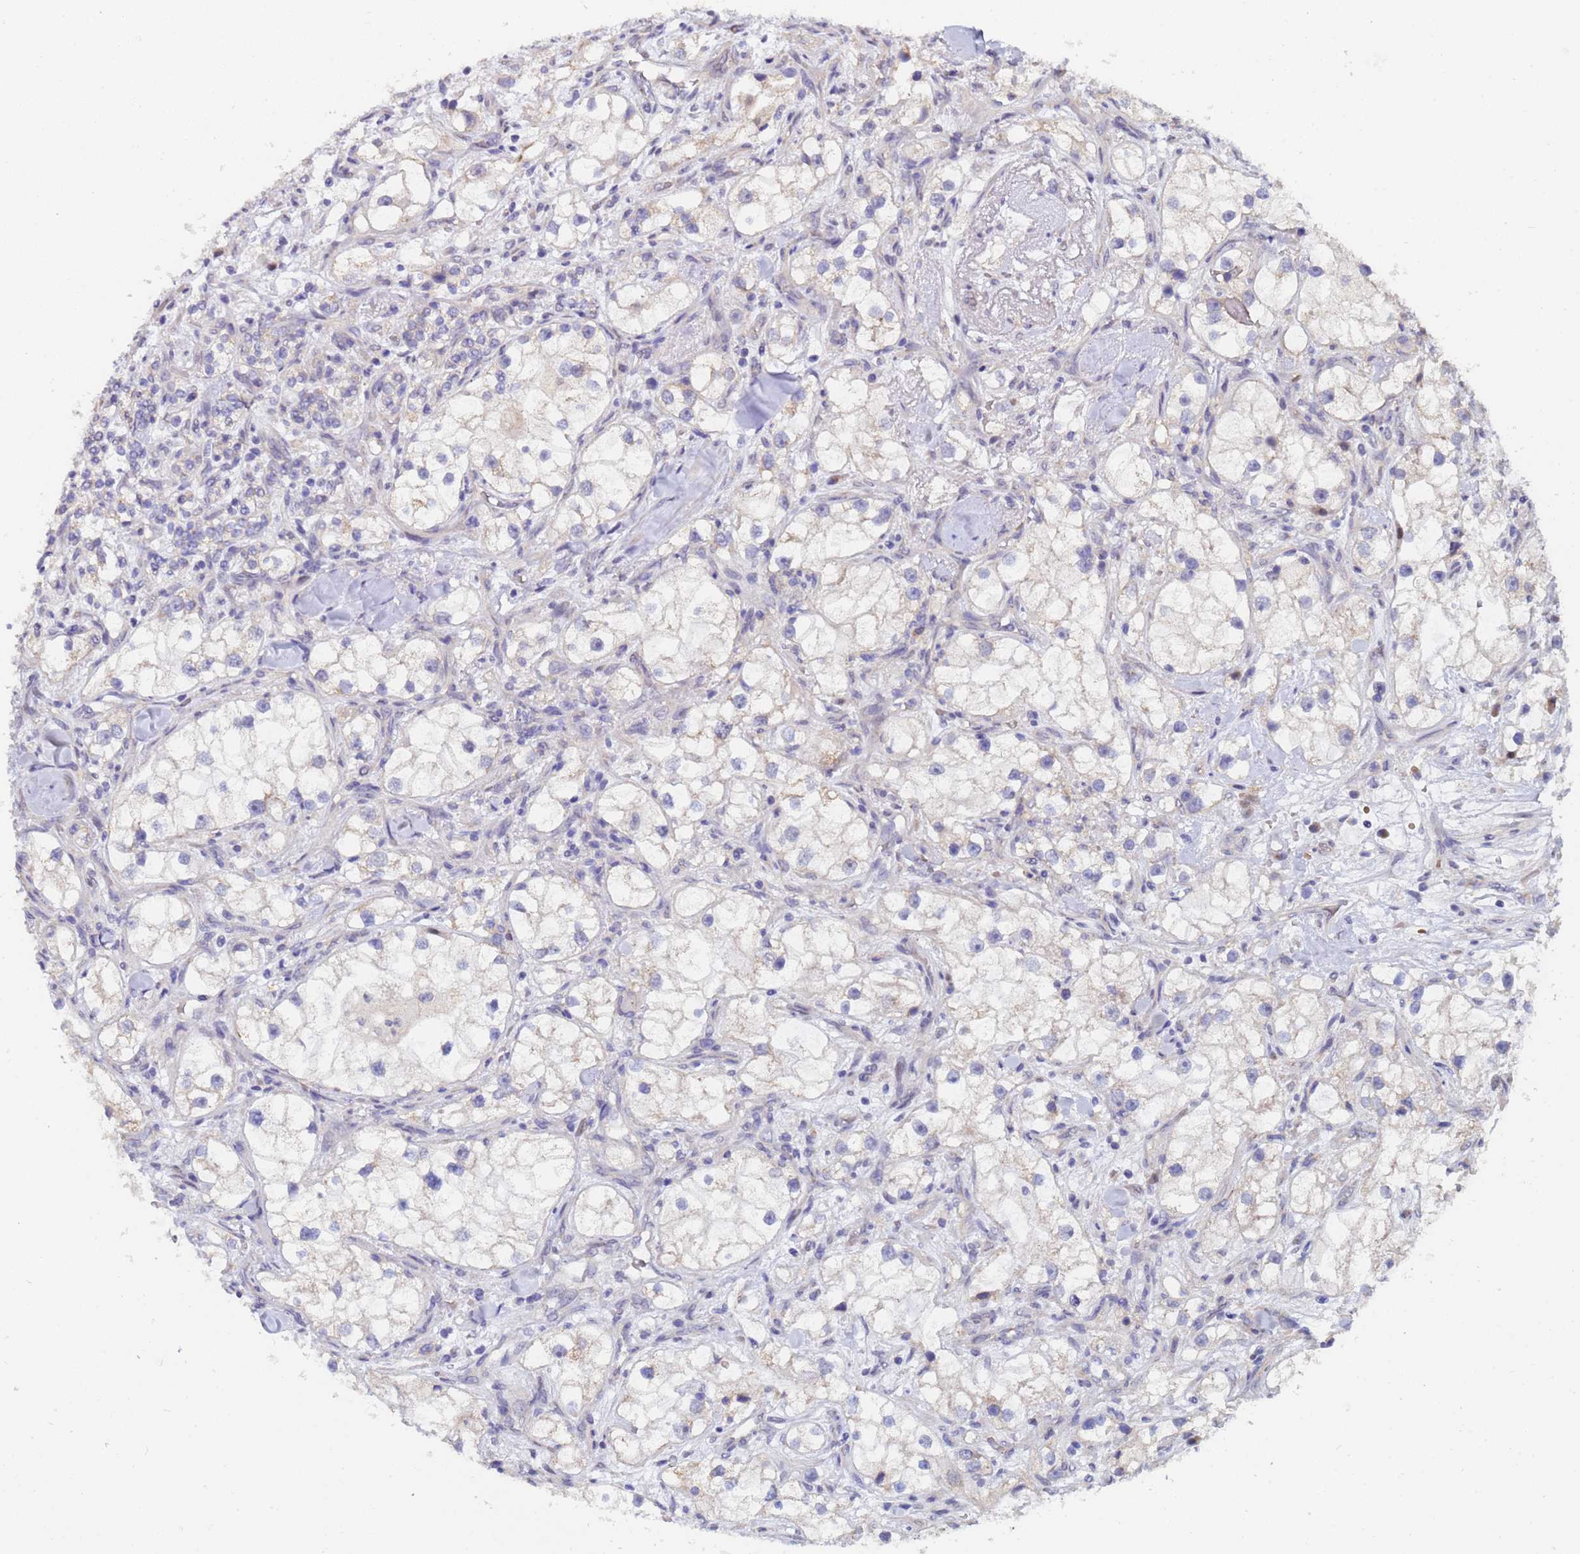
{"staining": {"intensity": "negative", "quantity": "none", "location": "none"}, "tissue": "renal cancer", "cell_type": "Tumor cells", "image_type": "cancer", "snomed": [{"axis": "morphology", "description": "Adenocarcinoma, NOS"}, {"axis": "topography", "description": "Kidney"}], "caption": "This image is of renal cancer (adenocarcinoma) stained with IHC to label a protein in brown with the nuclei are counter-stained blue. There is no staining in tumor cells.", "gene": "IHO1", "patient": {"sex": "male", "age": 77}}